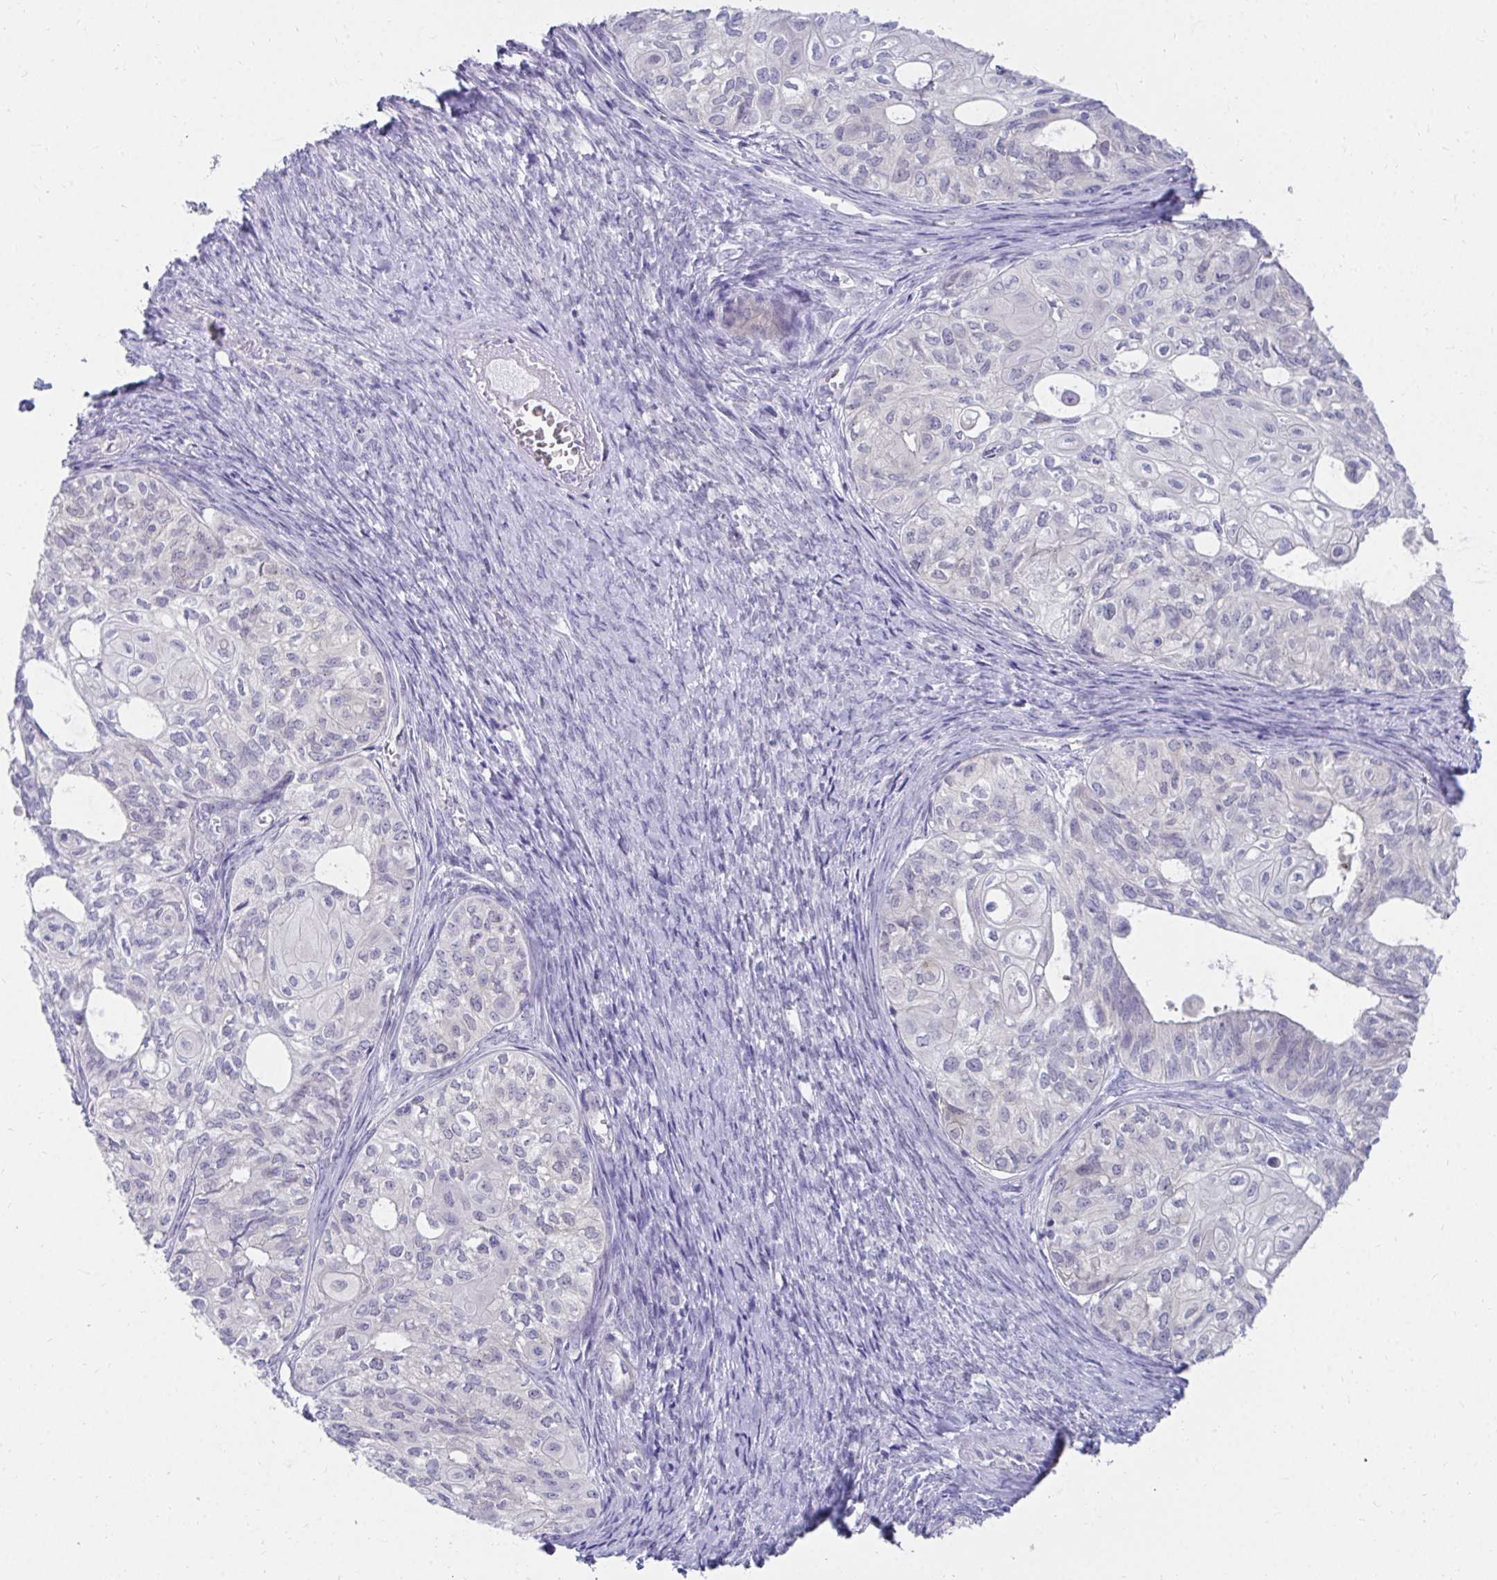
{"staining": {"intensity": "negative", "quantity": "none", "location": "none"}, "tissue": "ovarian cancer", "cell_type": "Tumor cells", "image_type": "cancer", "snomed": [{"axis": "morphology", "description": "Carcinoma, endometroid"}, {"axis": "topography", "description": "Ovary"}], "caption": "Micrograph shows no significant protein positivity in tumor cells of ovarian endometroid carcinoma. The staining was performed using DAB to visualize the protein expression in brown, while the nuclei were stained in blue with hematoxylin (Magnification: 20x).", "gene": "C19orf81", "patient": {"sex": "female", "age": 64}}